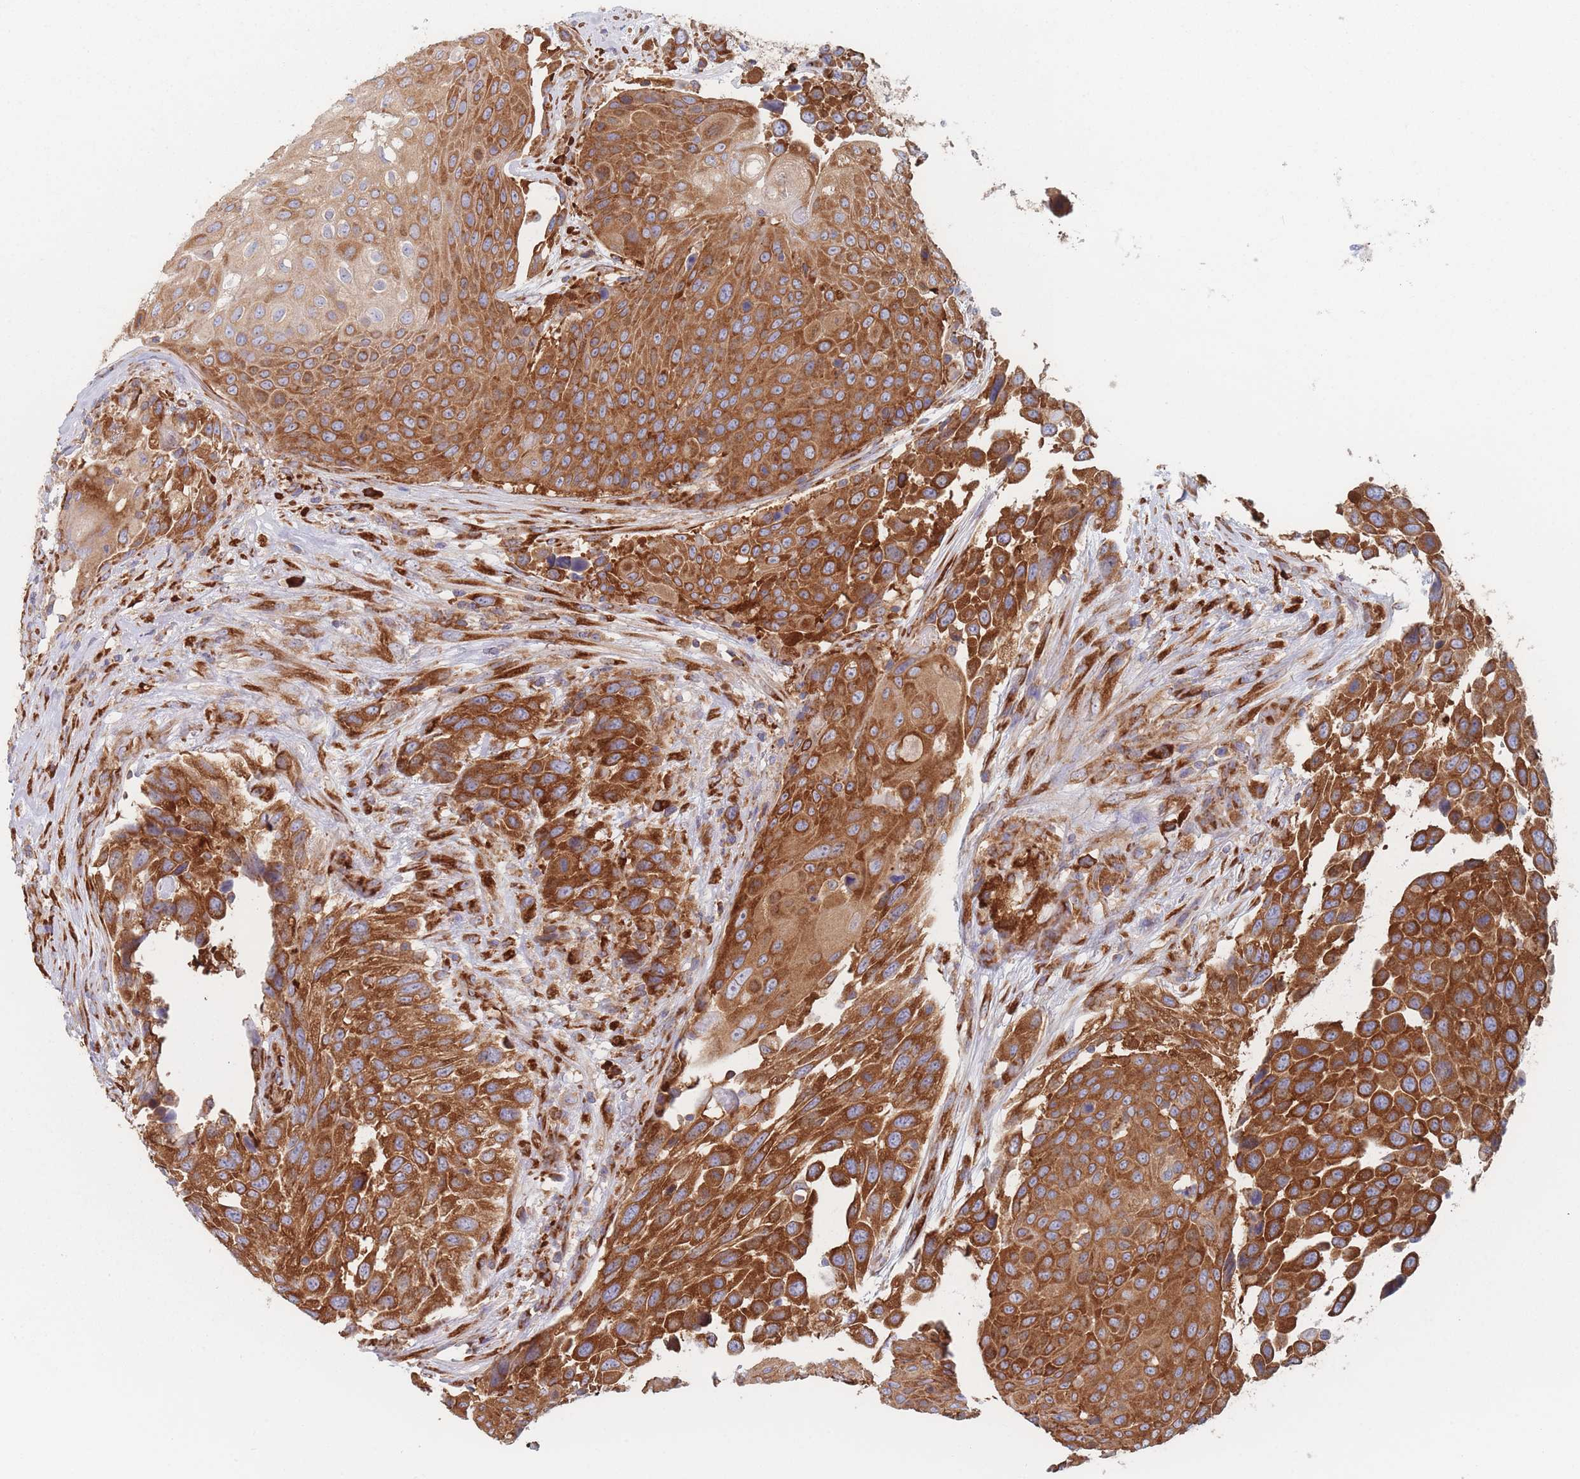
{"staining": {"intensity": "strong", "quantity": ">75%", "location": "cytoplasmic/membranous"}, "tissue": "urothelial cancer", "cell_type": "Tumor cells", "image_type": "cancer", "snomed": [{"axis": "morphology", "description": "Urothelial carcinoma, High grade"}, {"axis": "topography", "description": "Urinary bladder"}], "caption": "Tumor cells display high levels of strong cytoplasmic/membranous positivity in about >75% of cells in urothelial carcinoma (high-grade). (brown staining indicates protein expression, while blue staining denotes nuclei).", "gene": "EEF1B2", "patient": {"sex": "female", "age": 70}}